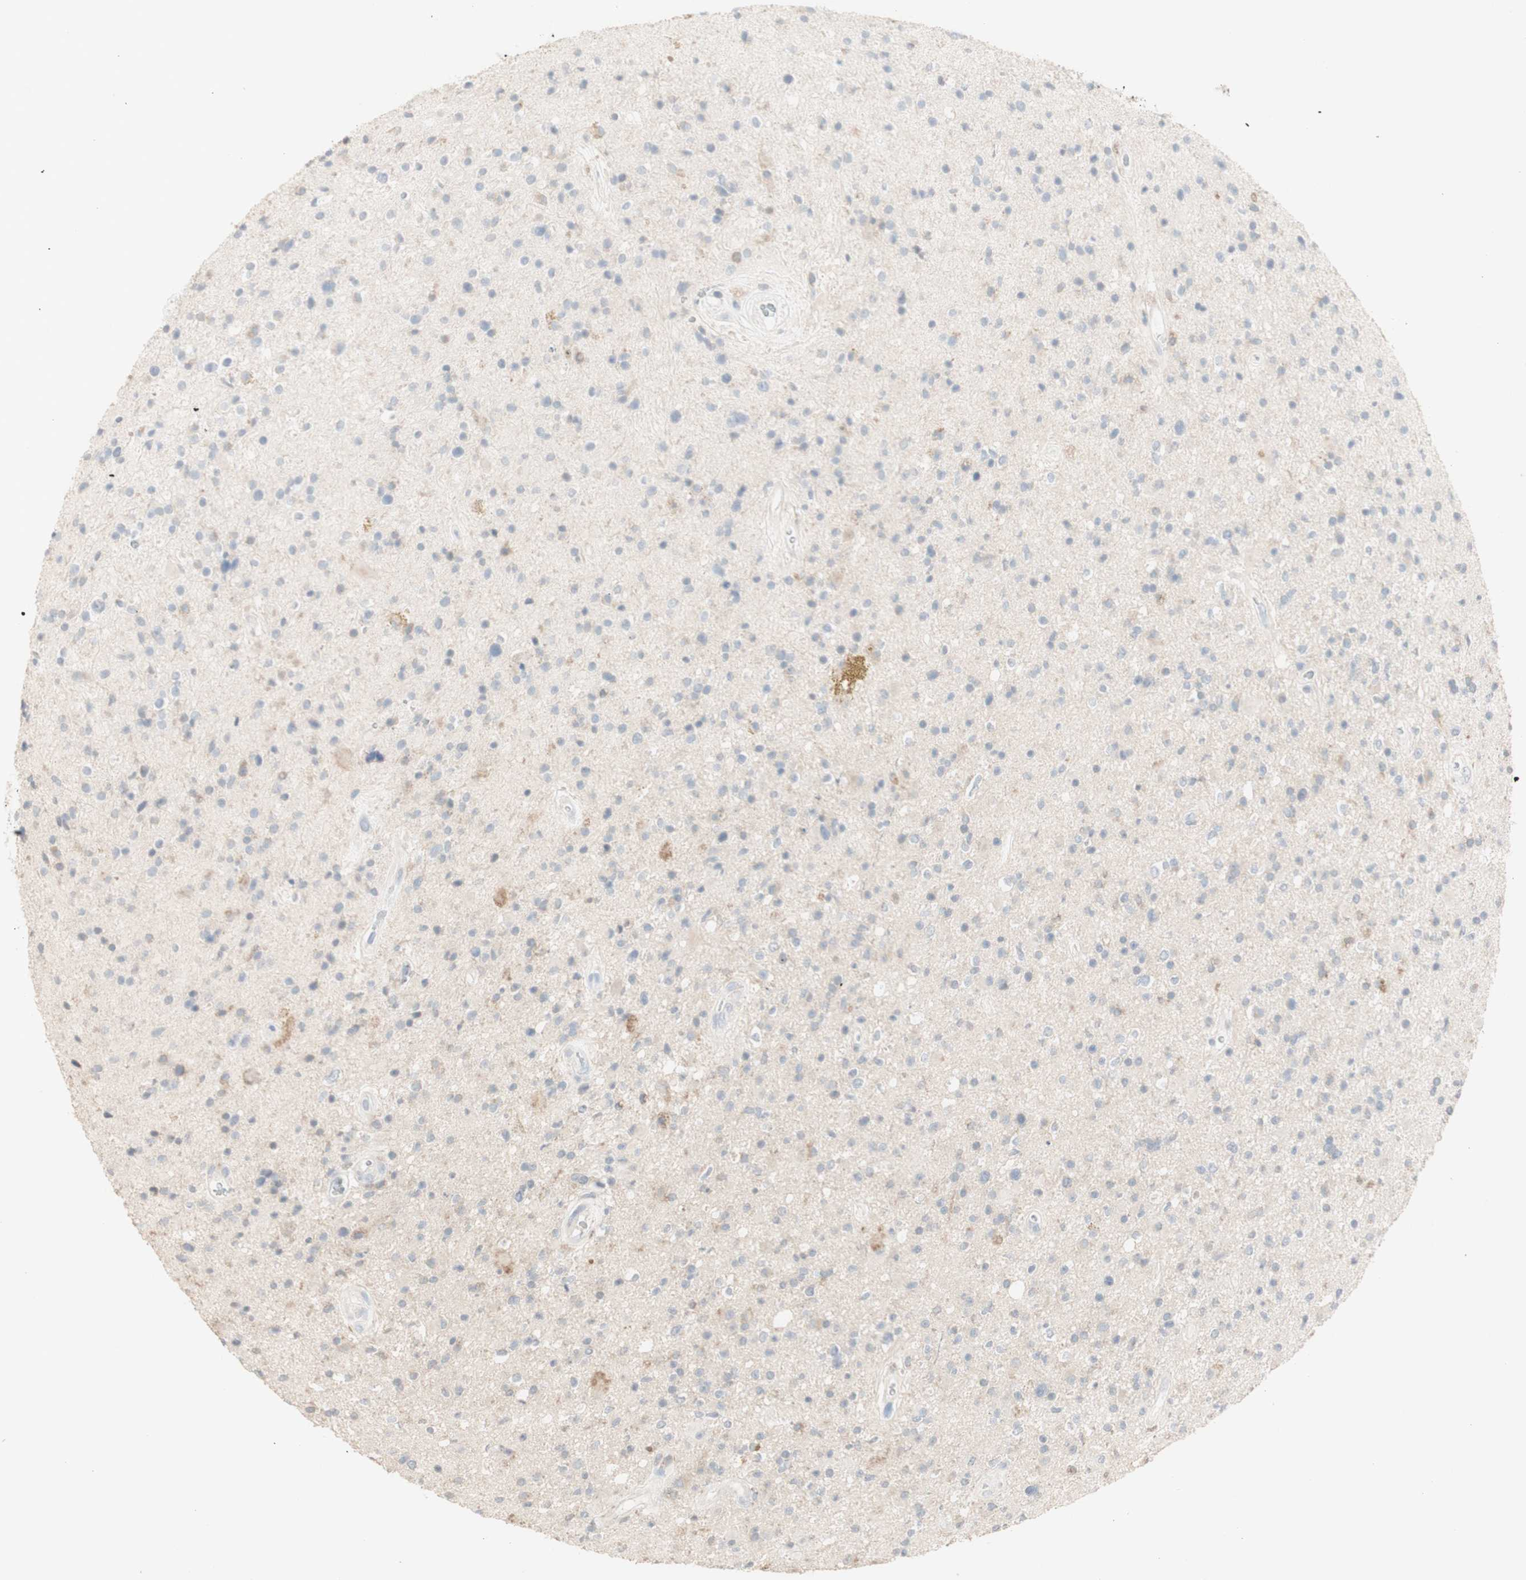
{"staining": {"intensity": "negative", "quantity": "none", "location": "none"}, "tissue": "glioma", "cell_type": "Tumor cells", "image_type": "cancer", "snomed": [{"axis": "morphology", "description": "Glioma, malignant, High grade"}, {"axis": "topography", "description": "Brain"}], "caption": "Malignant glioma (high-grade) was stained to show a protein in brown. There is no significant expression in tumor cells.", "gene": "ATP6V1B1", "patient": {"sex": "male", "age": 33}}